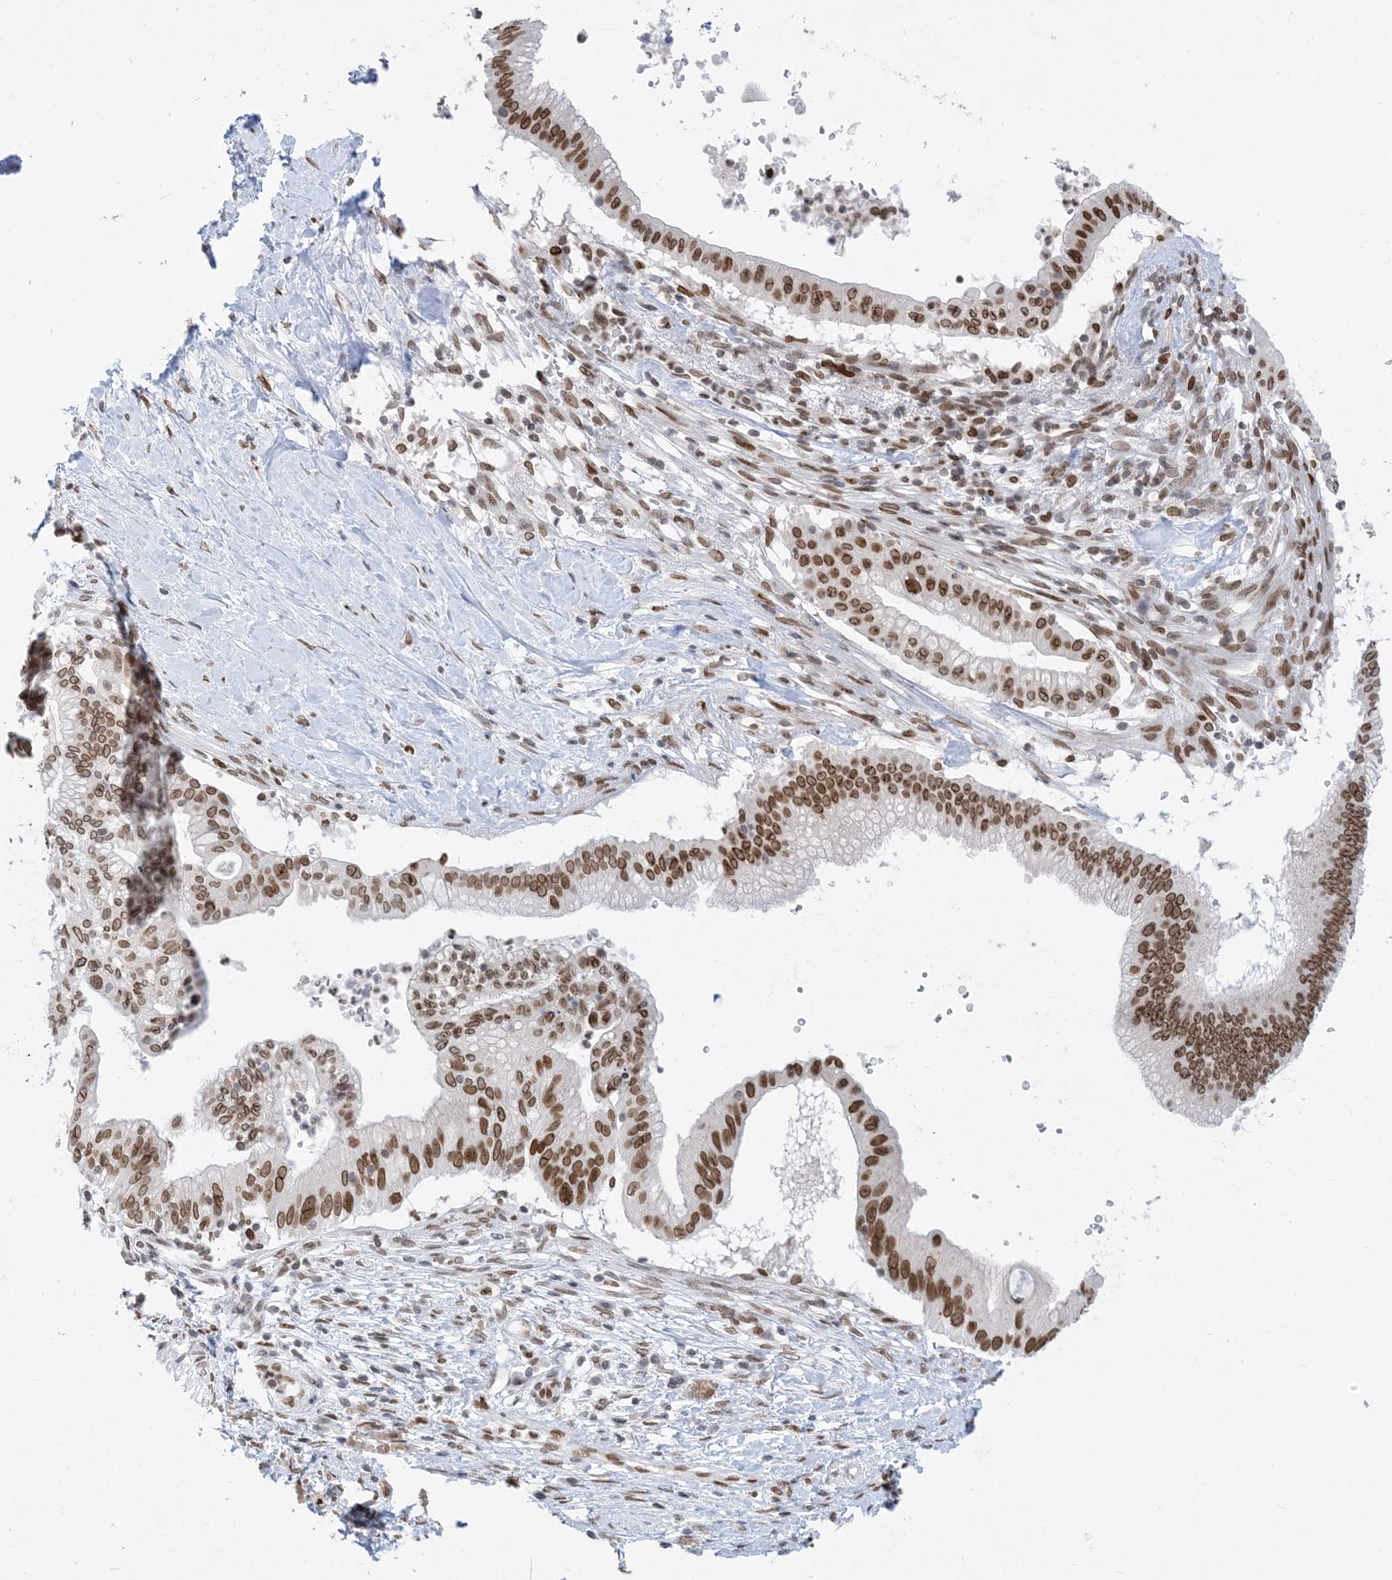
{"staining": {"intensity": "strong", "quantity": ">75%", "location": "nuclear"}, "tissue": "pancreatic cancer", "cell_type": "Tumor cells", "image_type": "cancer", "snomed": [{"axis": "morphology", "description": "Adenocarcinoma, NOS"}, {"axis": "topography", "description": "Pancreas"}], "caption": "Approximately >75% of tumor cells in adenocarcinoma (pancreatic) display strong nuclear protein positivity as visualized by brown immunohistochemical staining.", "gene": "PCYT1A", "patient": {"sex": "male", "age": 68}}